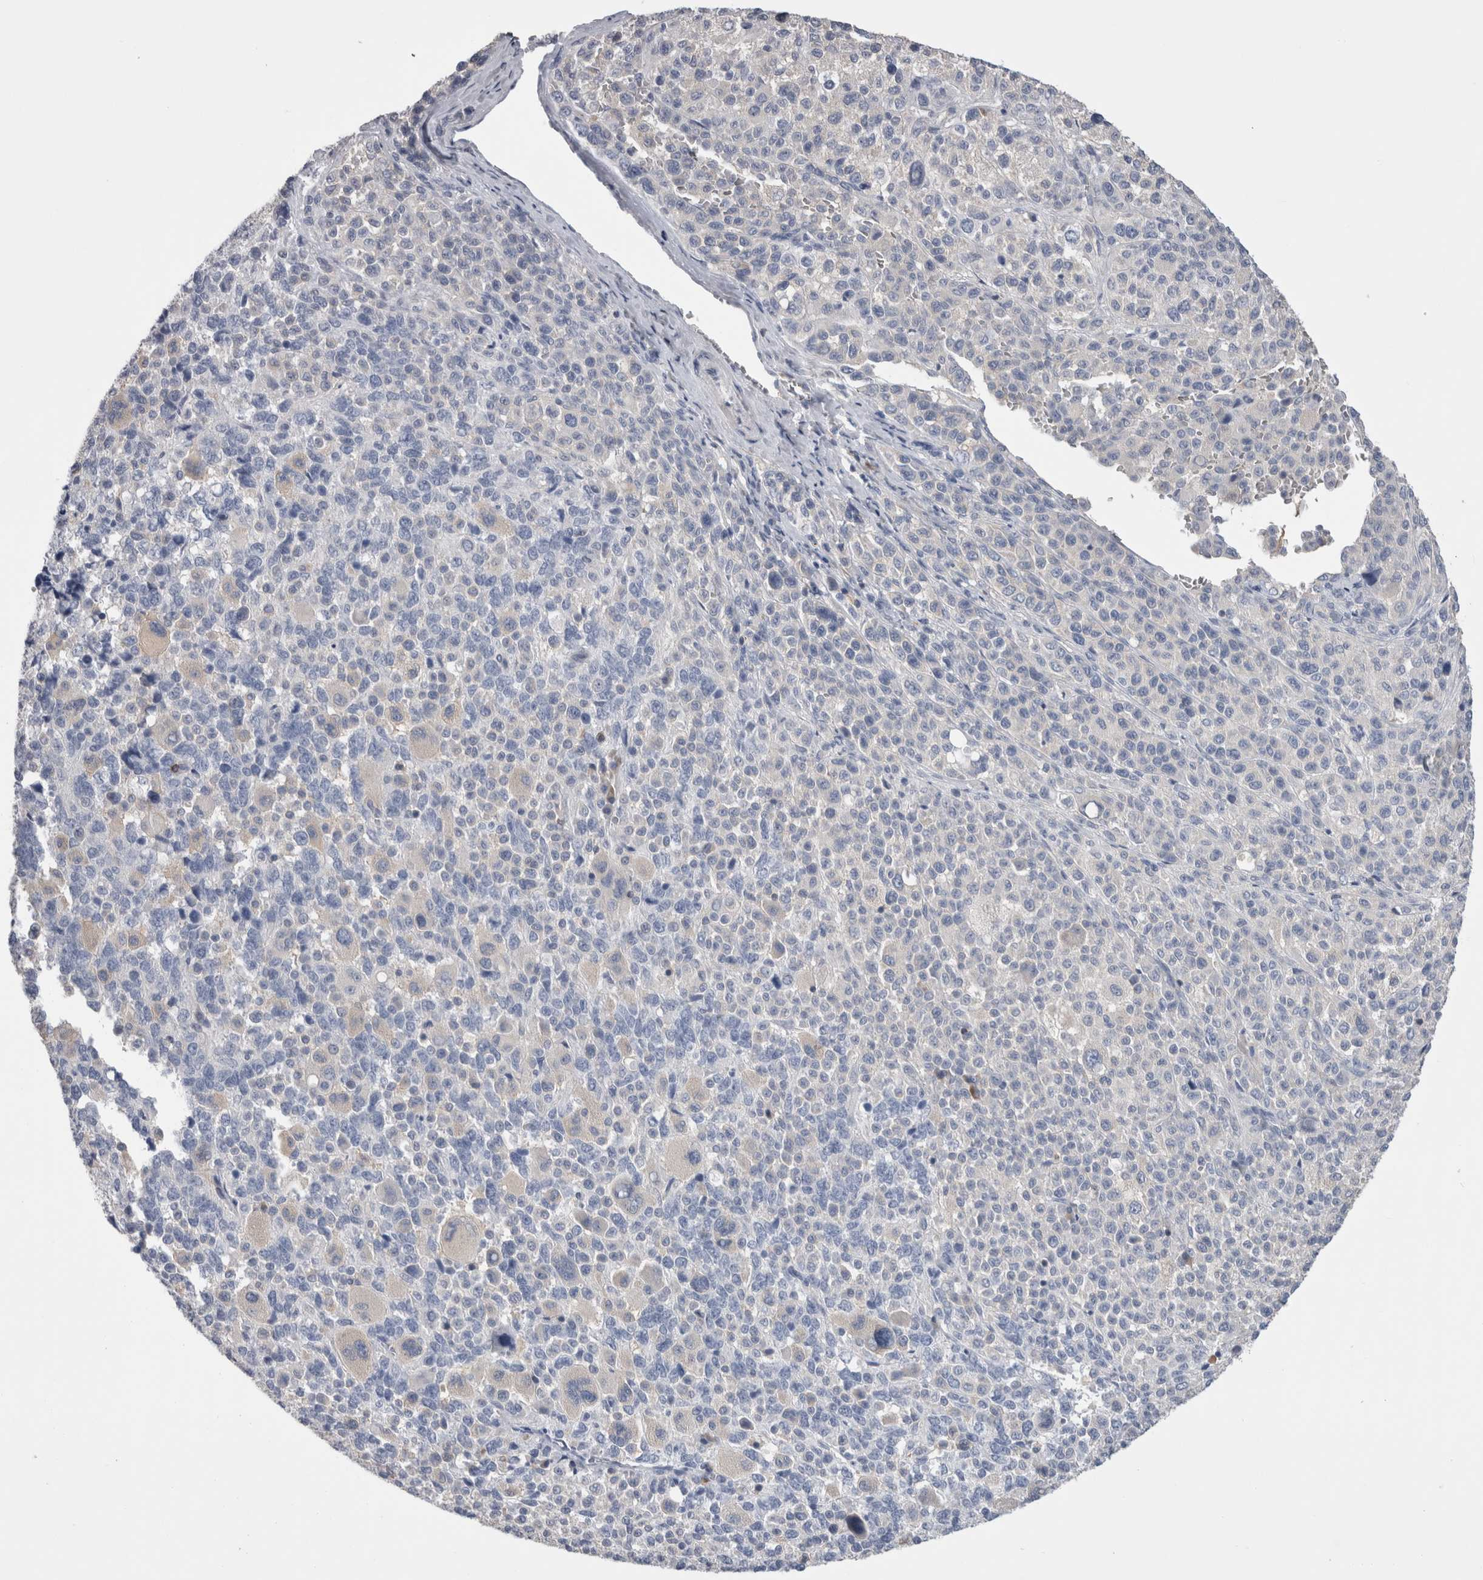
{"staining": {"intensity": "negative", "quantity": "none", "location": "none"}, "tissue": "melanoma", "cell_type": "Tumor cells", "image_type": "cancer", "snomed": [{"axis": "morphology", "description": "Malignant melanoma, Metastatic site"}, {"axis": "topography", "description": "Skin"}], "caption": "This is an immunohistochemistry image of malignant melanoma (metastatic site). There is no expression in tumor cells.", "gene": "DCTN6", "patient": {"sex": "female", "age": 74}}